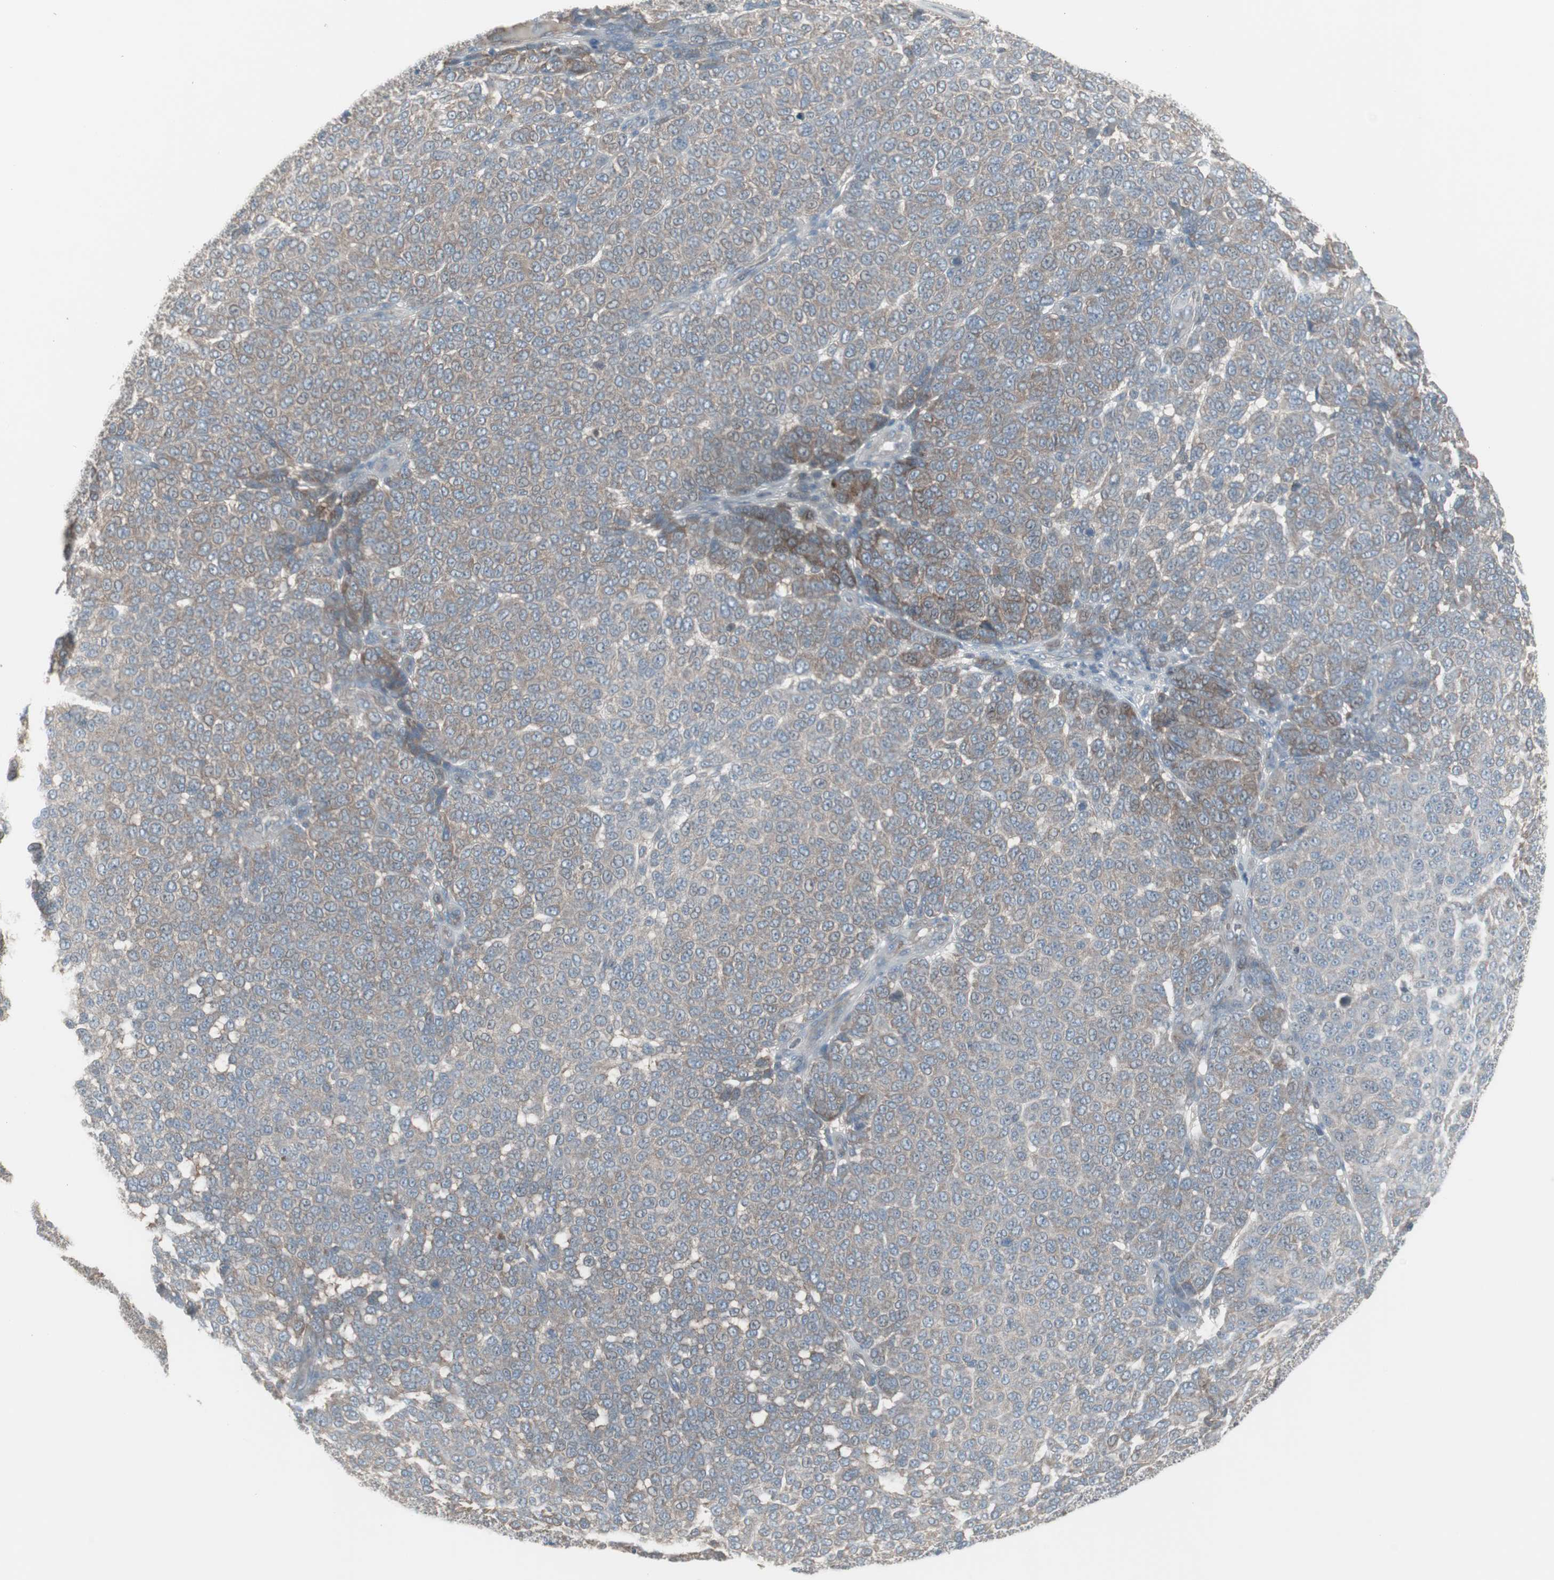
{"staining": {"intensity": "weak", "quantity": ">75%", "location": "cytoplasmic/membranous"}, "tissue": "melanoma", "cell_type": "Tumor cells", "image_type": "cancer", "snomed": [{"axis": "morphology", "description": "Malignant melanoma, NOS"}, {"axis": "topography", "description": "Skin"}], "caption": "This photomicrograph displays immunohistochemistry (IHC) staining of human malignant melanoma, with low weak cytoplasmic/membranous expression in approximately >75% of tumor cells.", "gene": "ZSCAN32", "patient": {"sex": "male", "age": 59}}